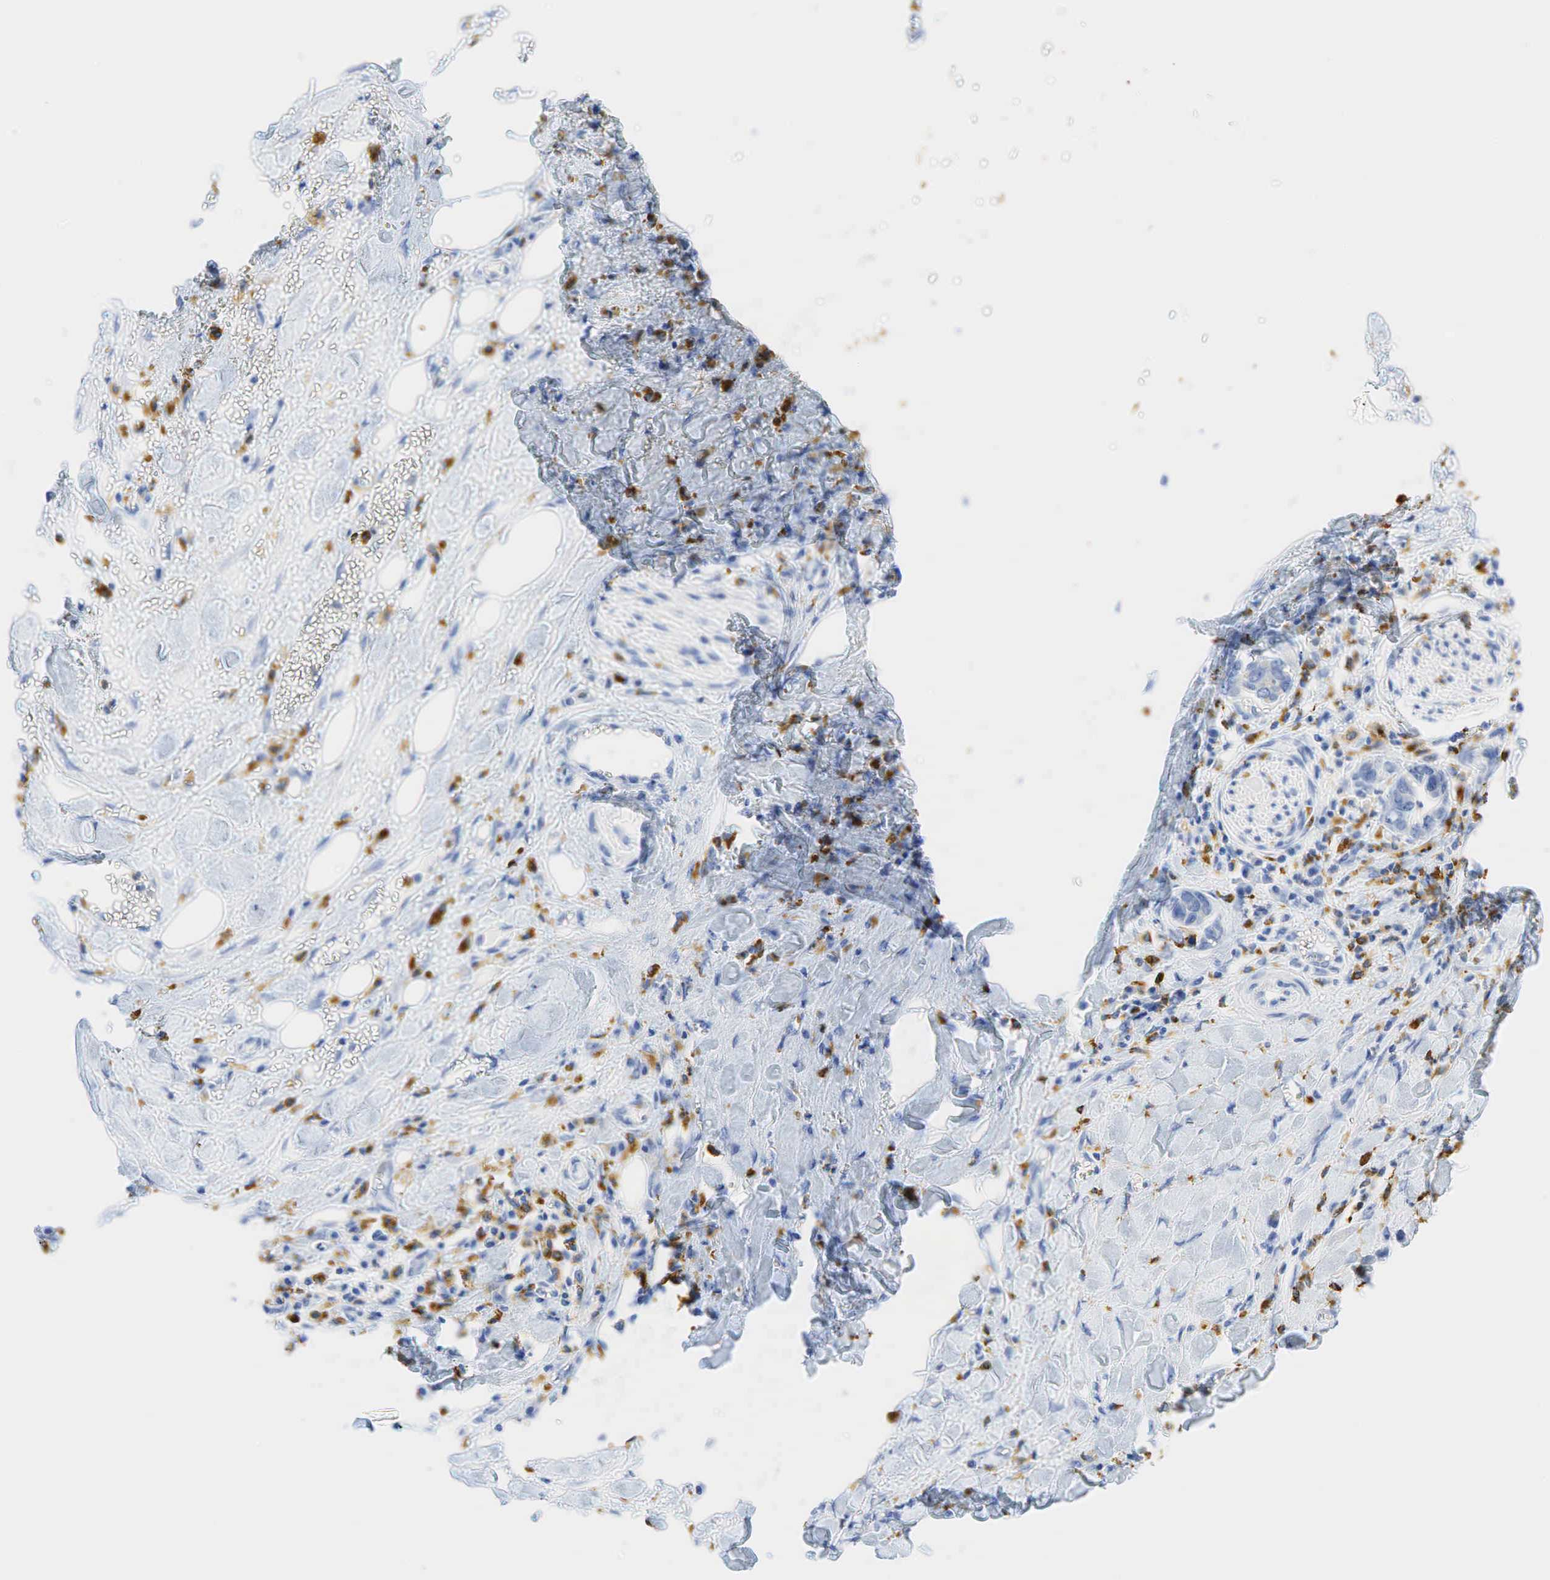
{"staining": {"intensity": "weak", "quantity": "<25%", "location": "cytoplasmic/membranous"}, "tissue": "pancreatic cancer", "cell_type": "Tumor cells", "image_type": "cancer", "snomed": [{"axis": "morphology", "description": "Adenocarcinoma, NOS"}, {"axis": "topography", "description": "Pancreas"}], "caption": "Pancreatic cancer was stained to show a protein in brown. There is no significant expression in tumor cells.", "gene": "CD68", "patient": {"sex": "male", "age": 69}}